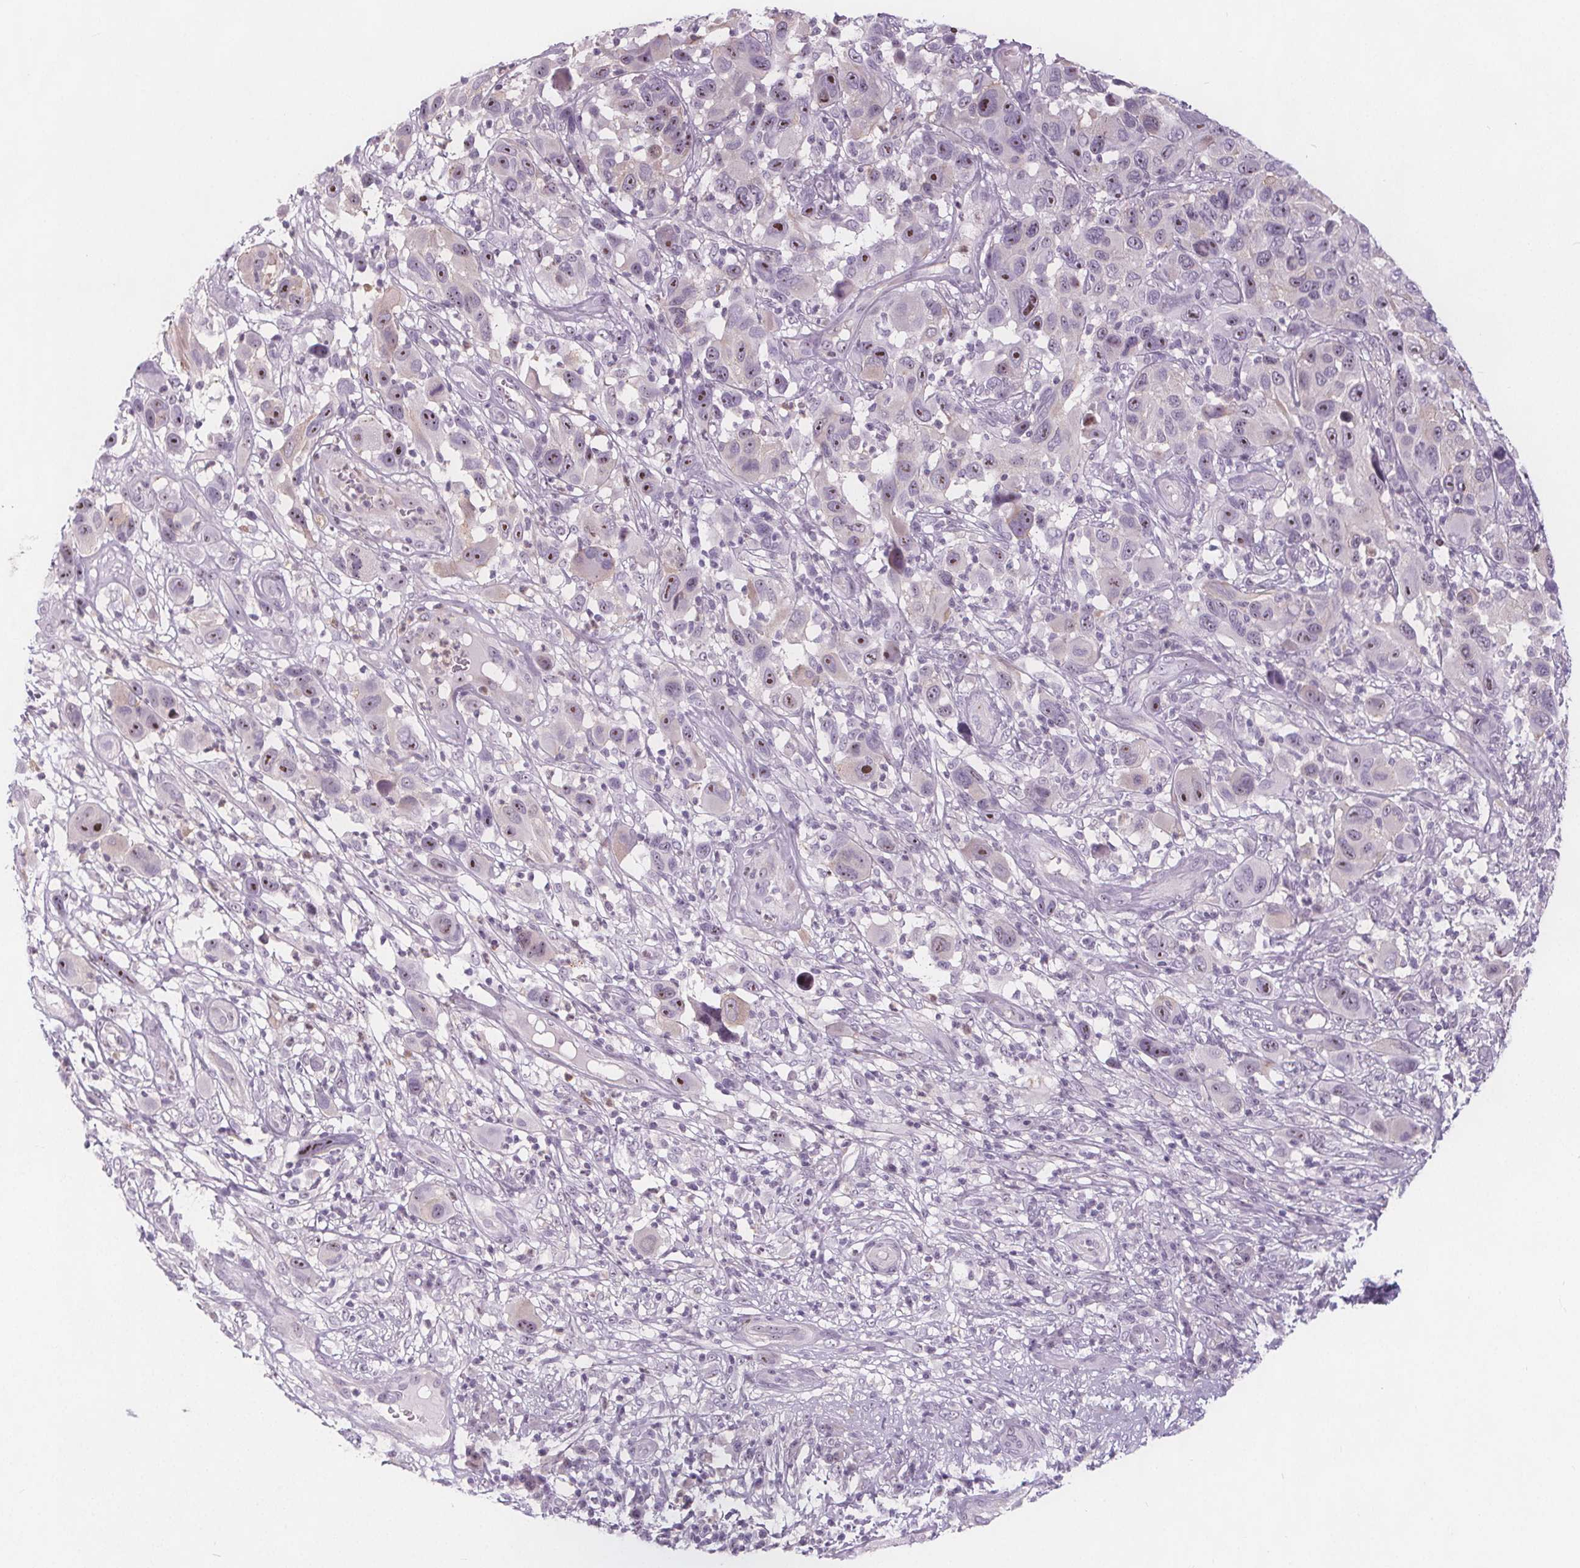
{"staining": {"intensity": "moderate", "quantity": "25%-75%", "location": "nuclear"}, "tissue": "melanoma", "cell_type": "Tumor cells", "image_type": "cancer", "snomed": [{"axis": "morphology", "description": "Malignant melanoma, NOS"}, {"axis": "topography", "description": "Skin"}], "caption": "Tumor cells display moderate nuclear positivity in about 25%-75% of cells in melanoma.", "gene": "NOLC1", "patient": {"sex": "male", "age": 53}}